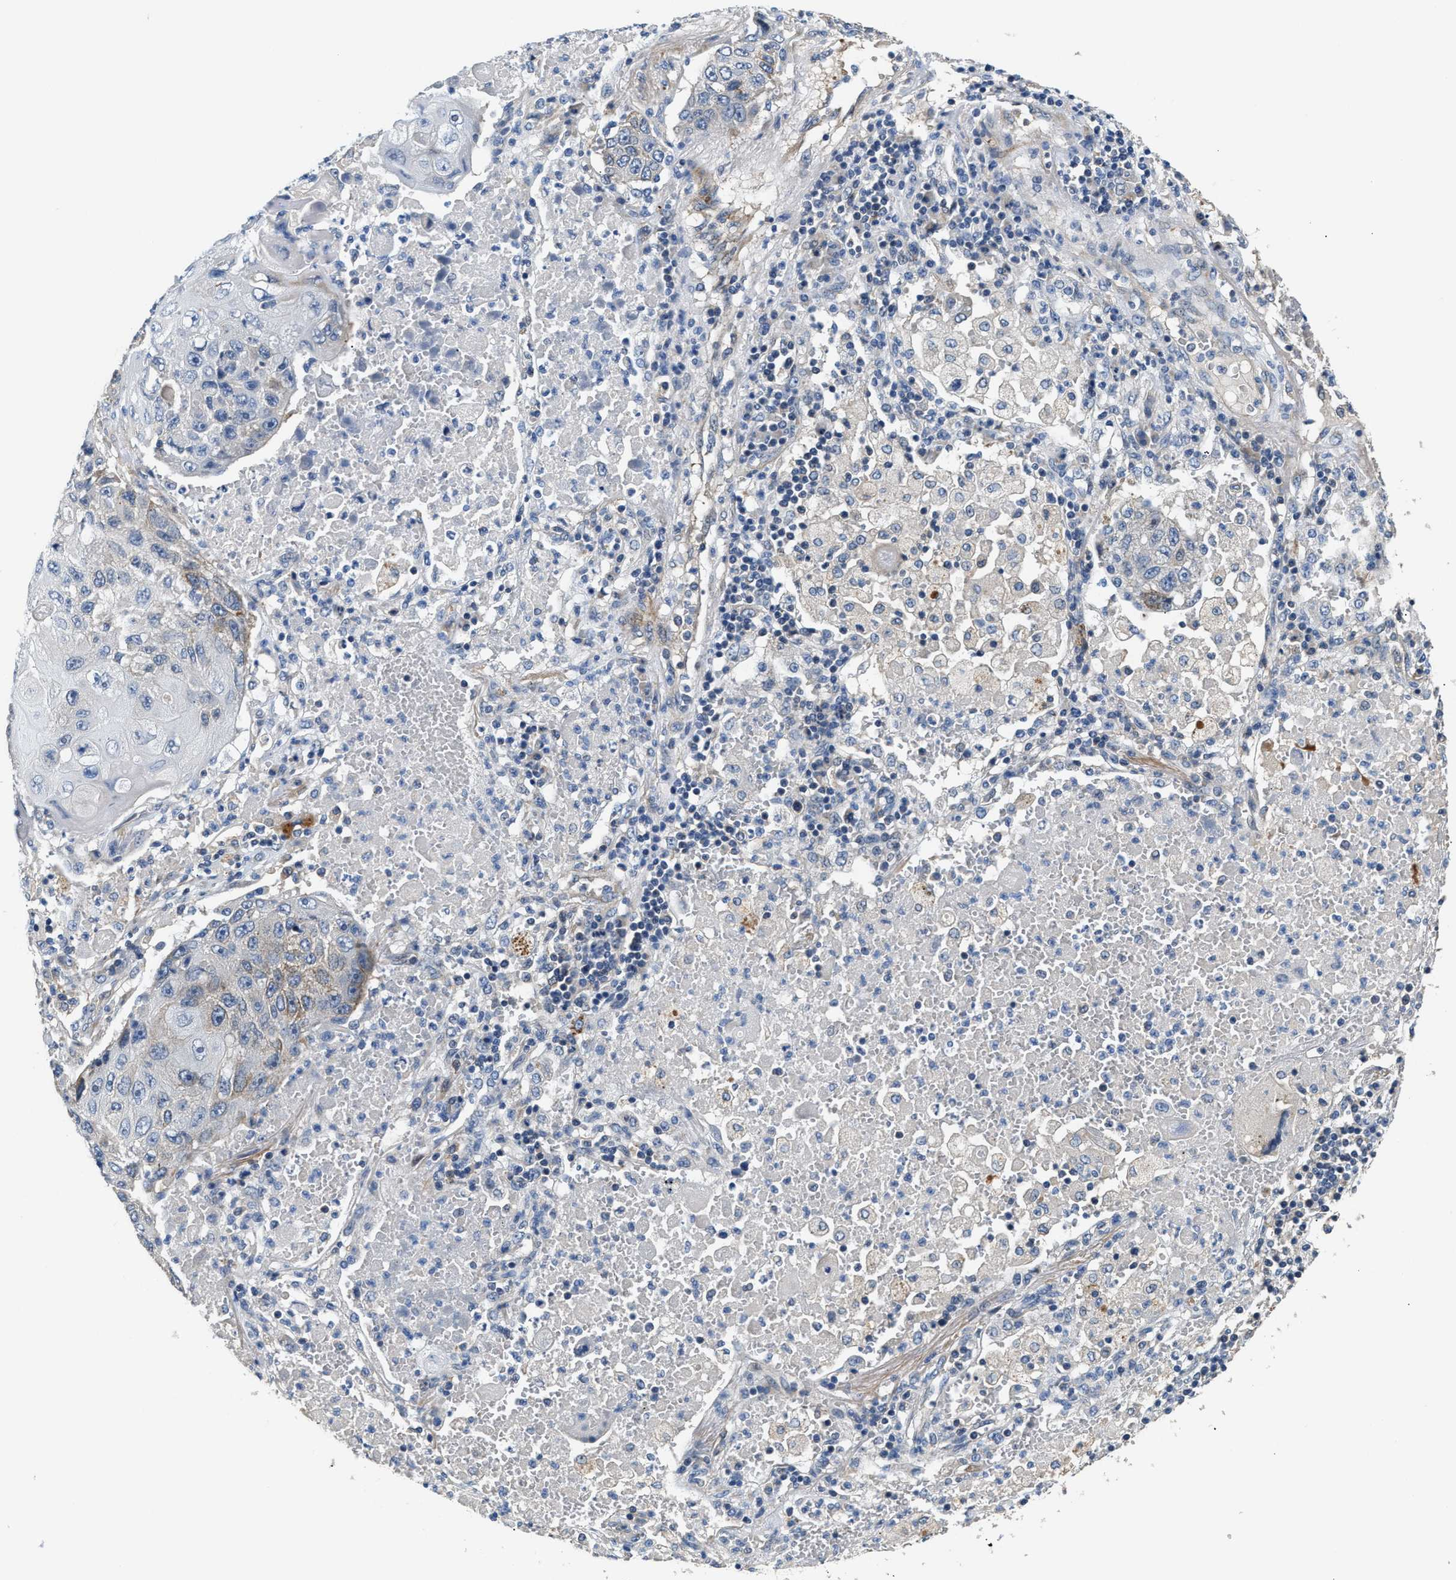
{"staining": {"intensity": "negative", "quantity": "none", "location": "none"}, "tissue": "lung cancer", "cell_type": "Tumor cells", "image_type": "cancer", "snomed": [{"axis": "morphology", "description": "Squamous cell carcinoma, NOS"}, {"axis": "topography", "description": "Lung"}], "caption": "A high-resolution photomicrograph shows immunohistochemistry staining of lung cancer (squamous cell carcinoma), which displays no significant expression in tumor cells.", "gene": "IL17RC", "patient": {"sex": "male", "age": 61}}